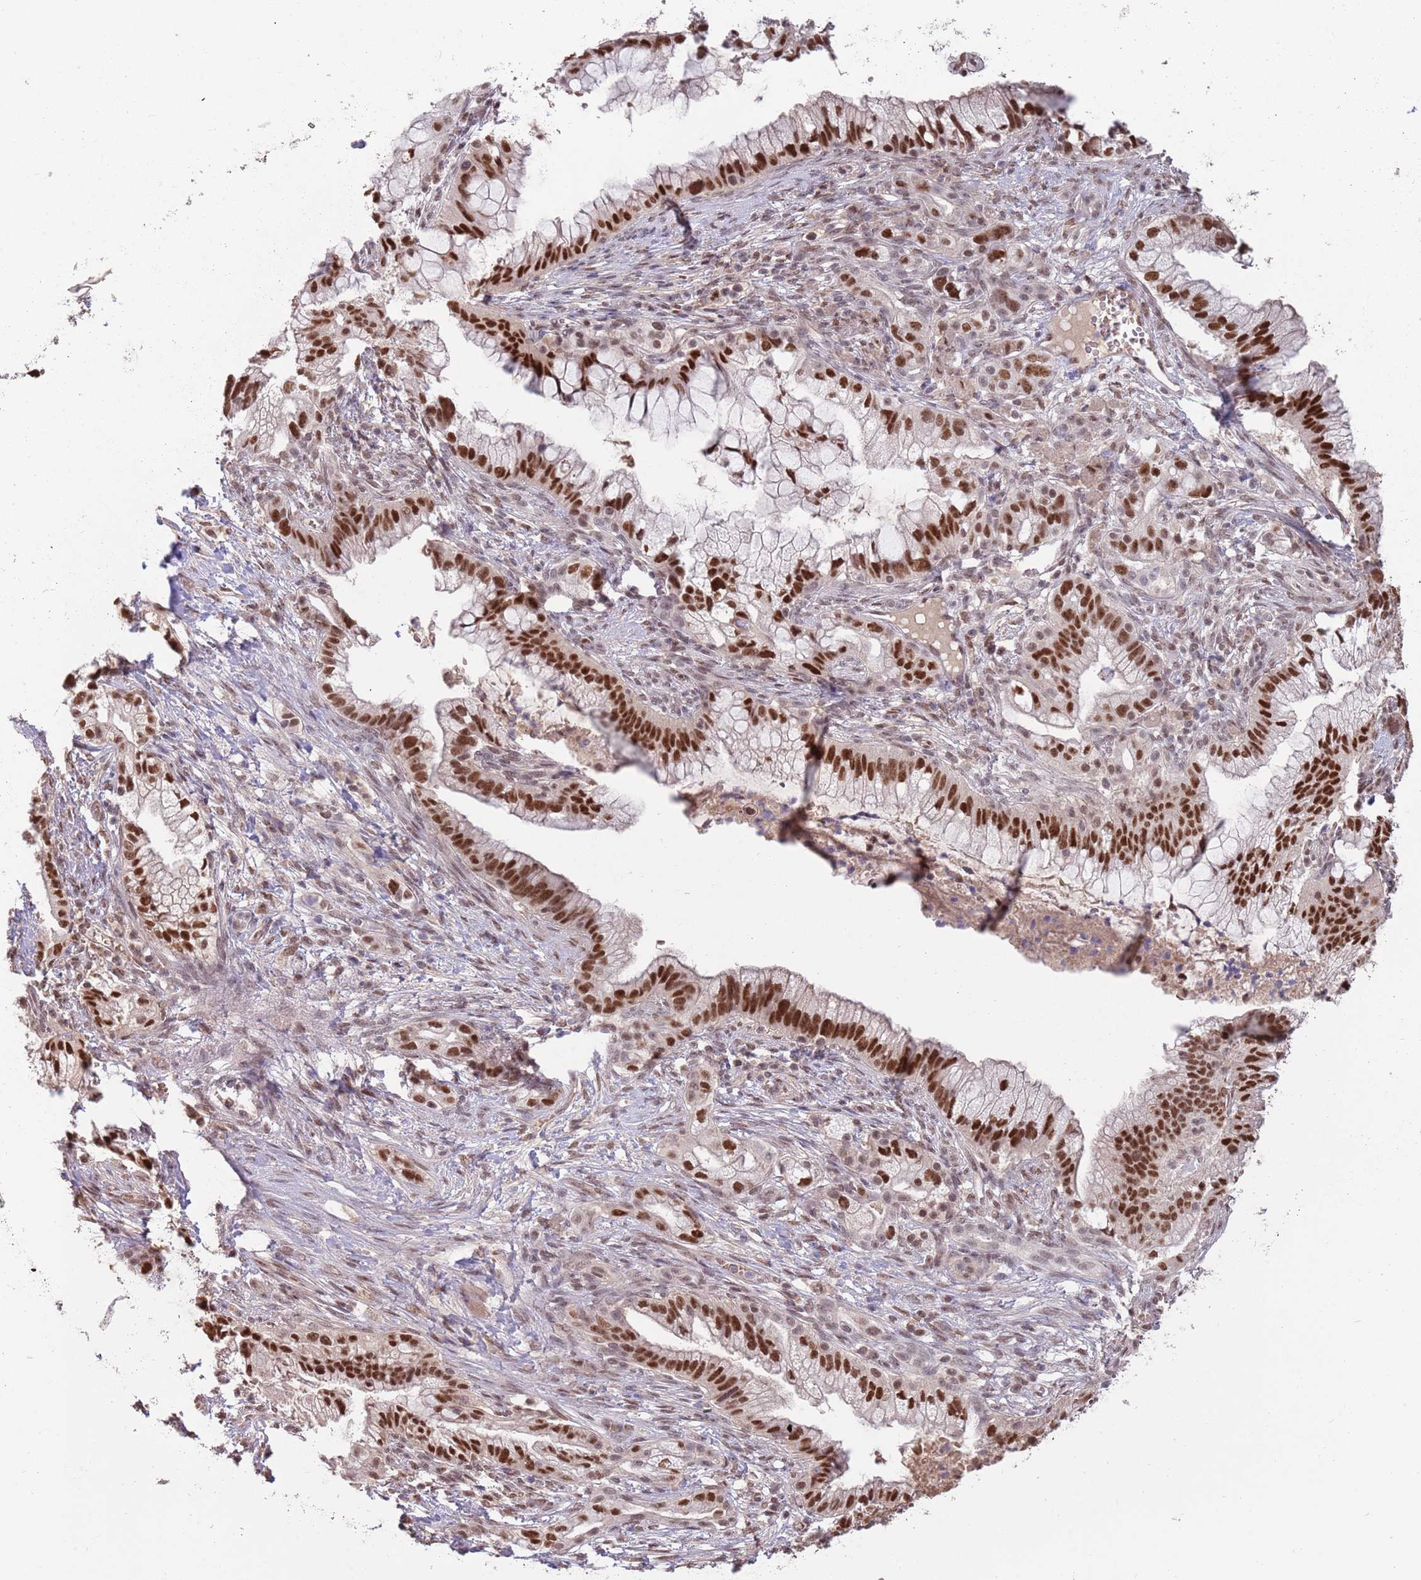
{"staining": {"intensity": "strong", "quantity": ">75%", "location": "nuclear"}, "tissue": "pancreatic cancer", "cell_type": "Tumor cells", "image_type": "cancer", "snomed": [{"axis": "morphology", "description": "Adenocarcinoma, NOS"}, {"axis": "topography", "description": "Pancreas"}], "caption": "Immunohistochemistry photomicrograph of neoplastic tissue: human pancreatic adenocarcinoma stained using IHC reveals high levels of strong protein expression localized specifically in the nuclear of tumor cells, appearing as a nuclear brown color.", "gene": "ZBTB7A", "patient": {"sex": "male", "age": 44}}